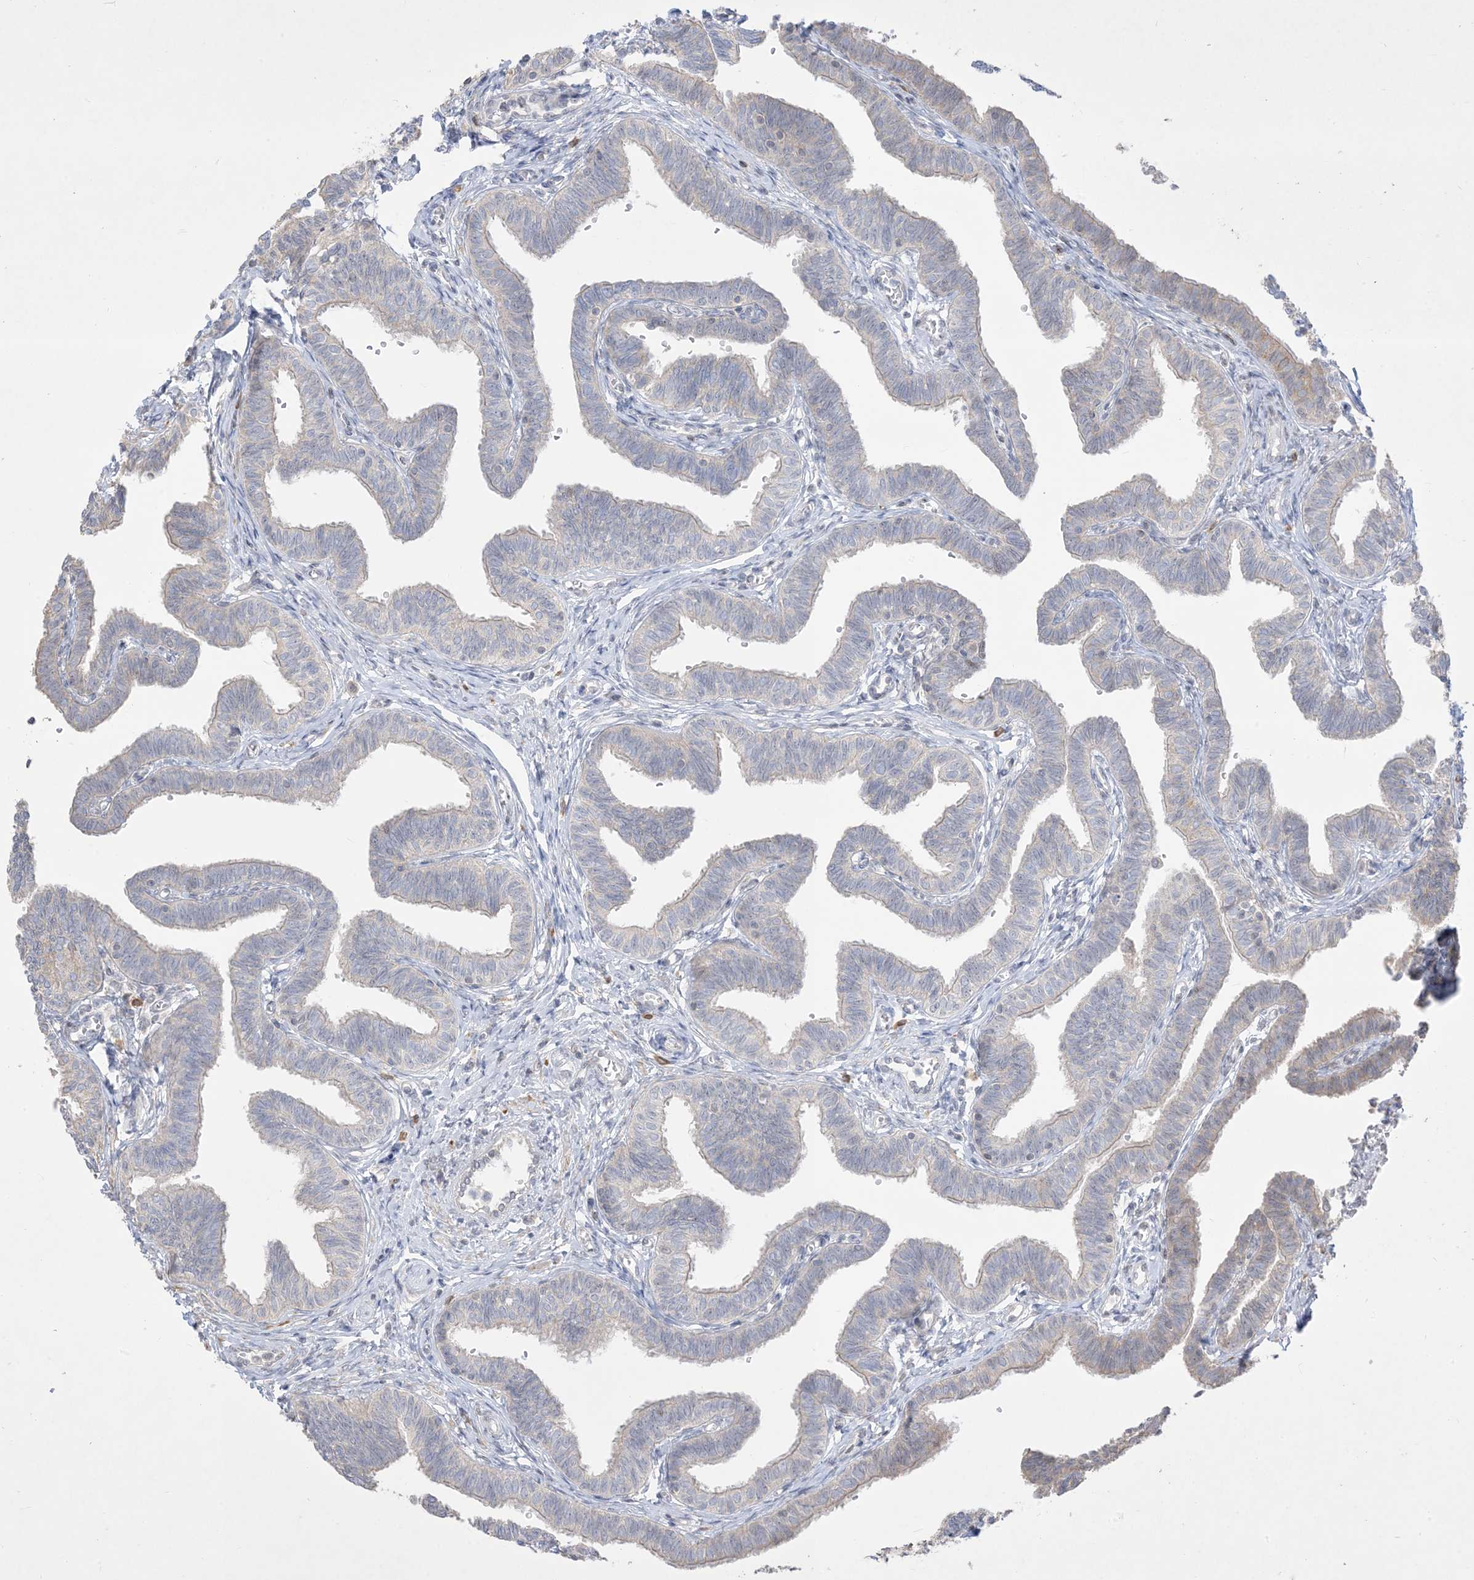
{"staining": {"intensity": "negative", "quantity": "none", "location": "none"}, "tissue": "fallopian tube", "cell_type": "Glandular cells", "image_type": "normal", "snomed": [{"axis": "morphology", "description": "Normal tissue, NOS"}, {"axis": "topography", "description": "Fallopian tube"}, {"axis": "topography", "description": "Ovary"}], "caption": "A photomicrograph of fallopian tube stained for a protein reveals no brown staining in glandular cells. (Brightfield microscopy of DAB (3,3'-diaminobenzidine) immunohistochemistry at high magnification).", "gene": "BHLHE40", "patient": {"sex": "female", "age": 23}}